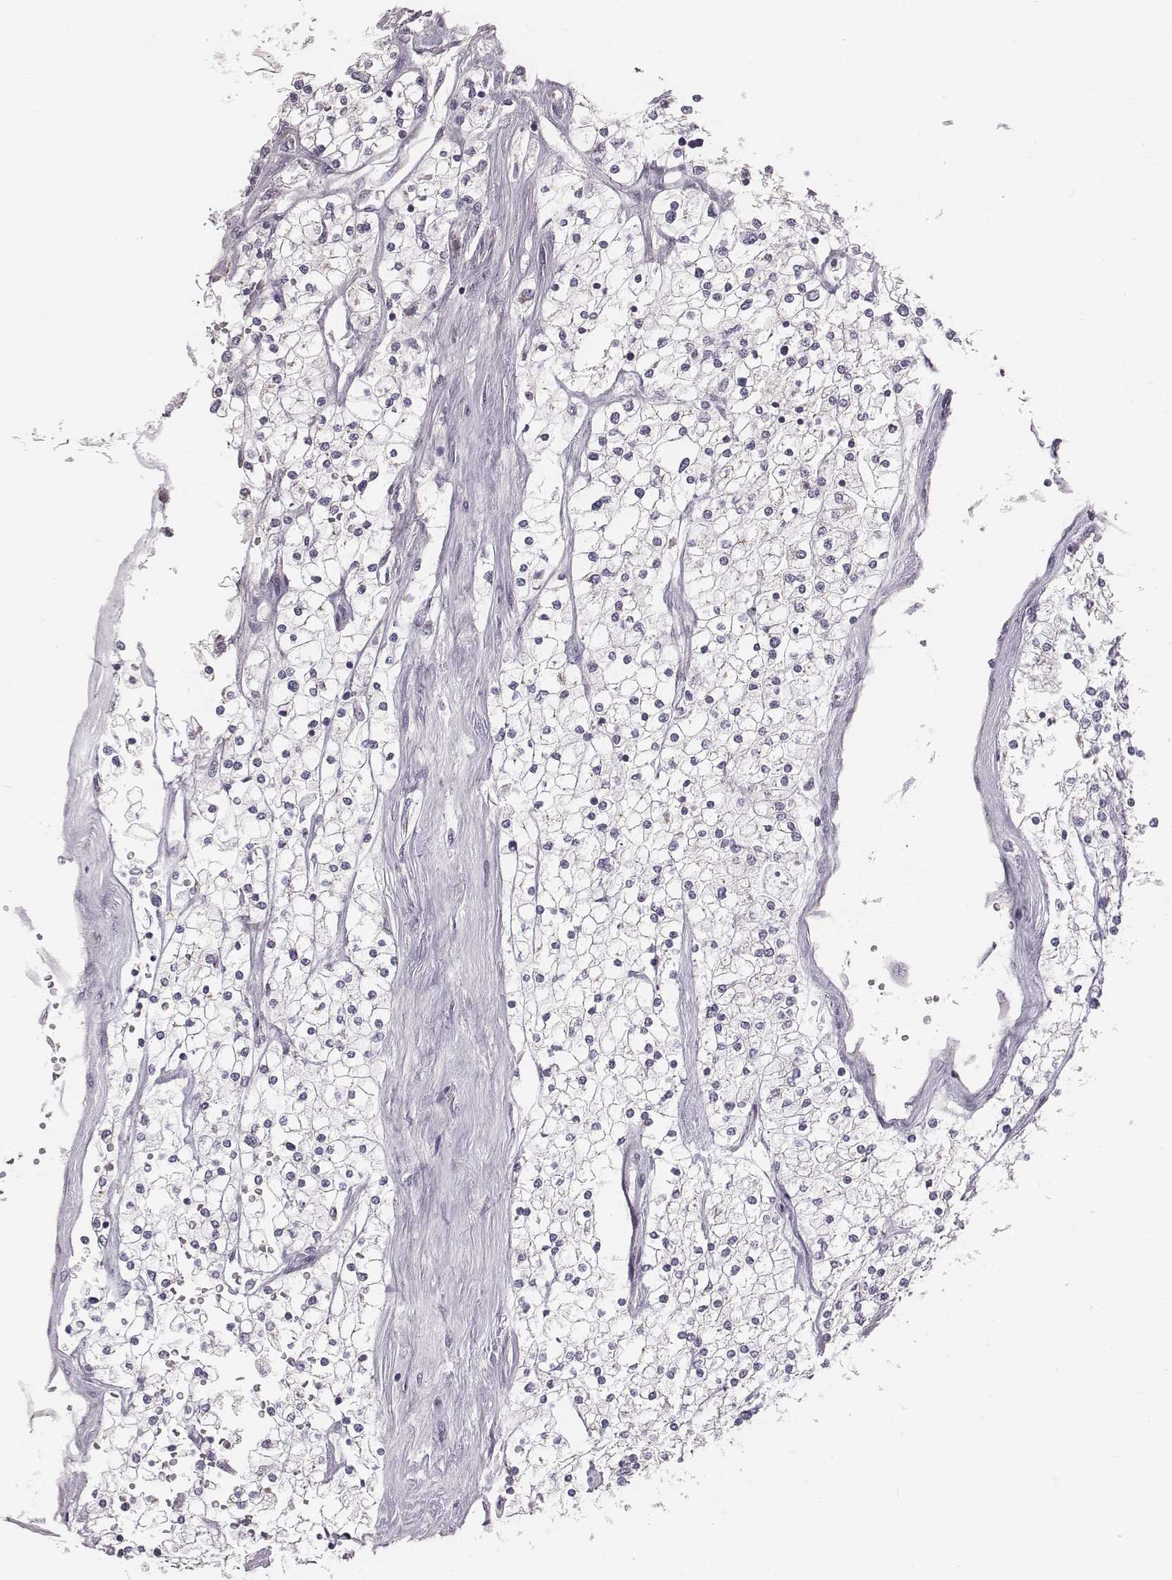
{"staining": {"intensity": "negative", "quantity": "none", "location": "none"}, "tissue": "renal cancer", "cell_type": "Tumor cells", "image_type": "cancer", "snomed": [{"axis": "morphology", "description": "Adenocarcinoma, NOS"}, {"axis": "topography", "description": "Kidney"}], "caption": "IHC of renal adenocarcinoma shows no expression in tumor cells.", "gene": "C6orf58", "patient": {"sex": "male", "age": 80}}